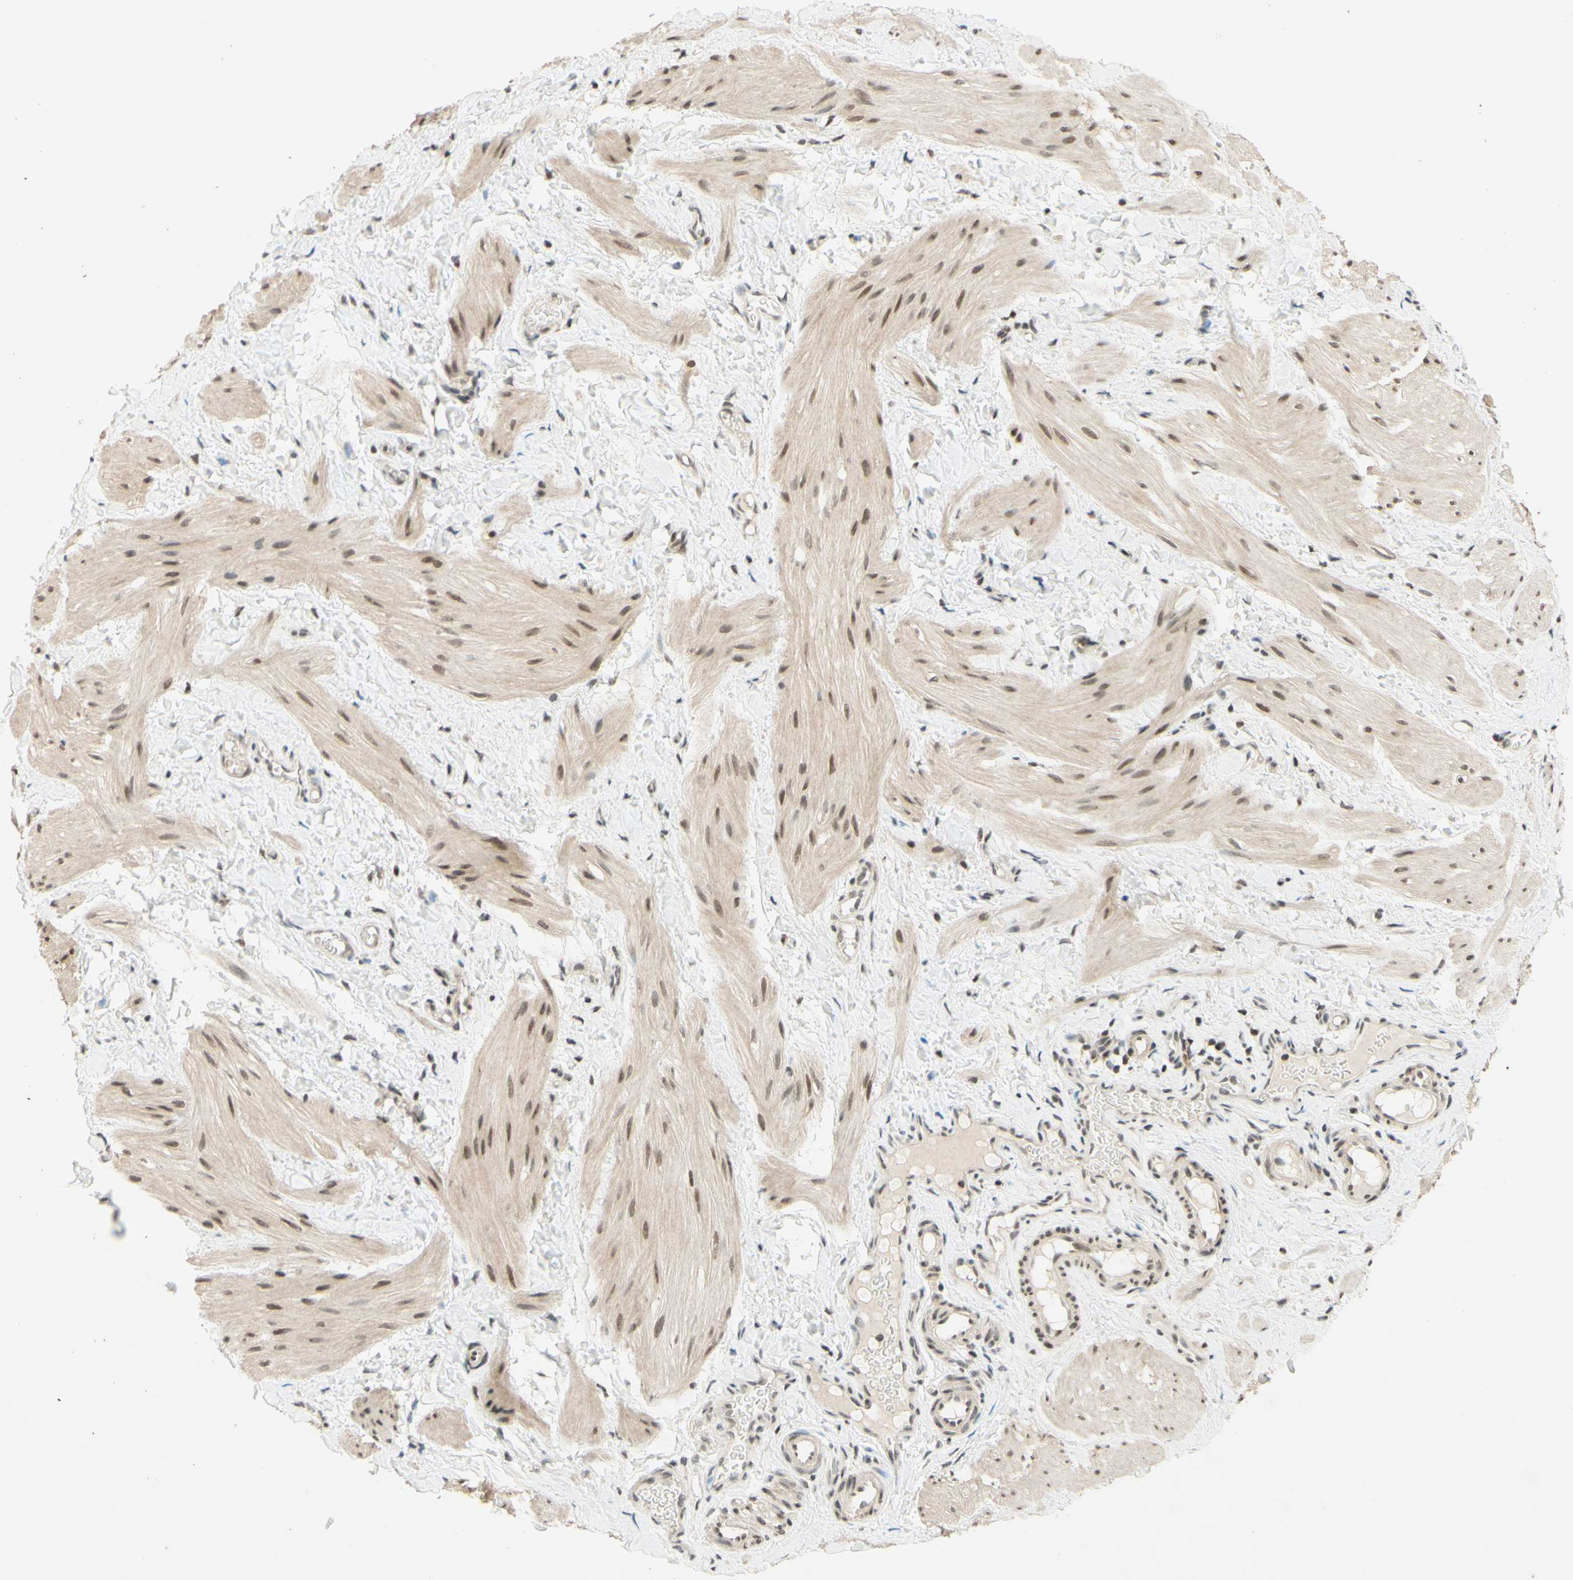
{"staining": {"intensity": "moderate", "quantity": "25%-75%", "location": "nuclear"}, "tissue": "smooth muscle", "cell_type": "Smooth muscle cells", "image_type": "normal", "snomed": [{"axis": "morphology", "description": "Normal tissue, NOS"}, {"axis": "topography", "description": "Smooth muscle"}], "caption": "Smooth muscle cells reveal medium levels of moderate nuclear expression in about 25%-75% of cells in unremarkable smooth muscle.", "gene": "SMARCB1", "patient": {"sex": "male", "age": 16}}